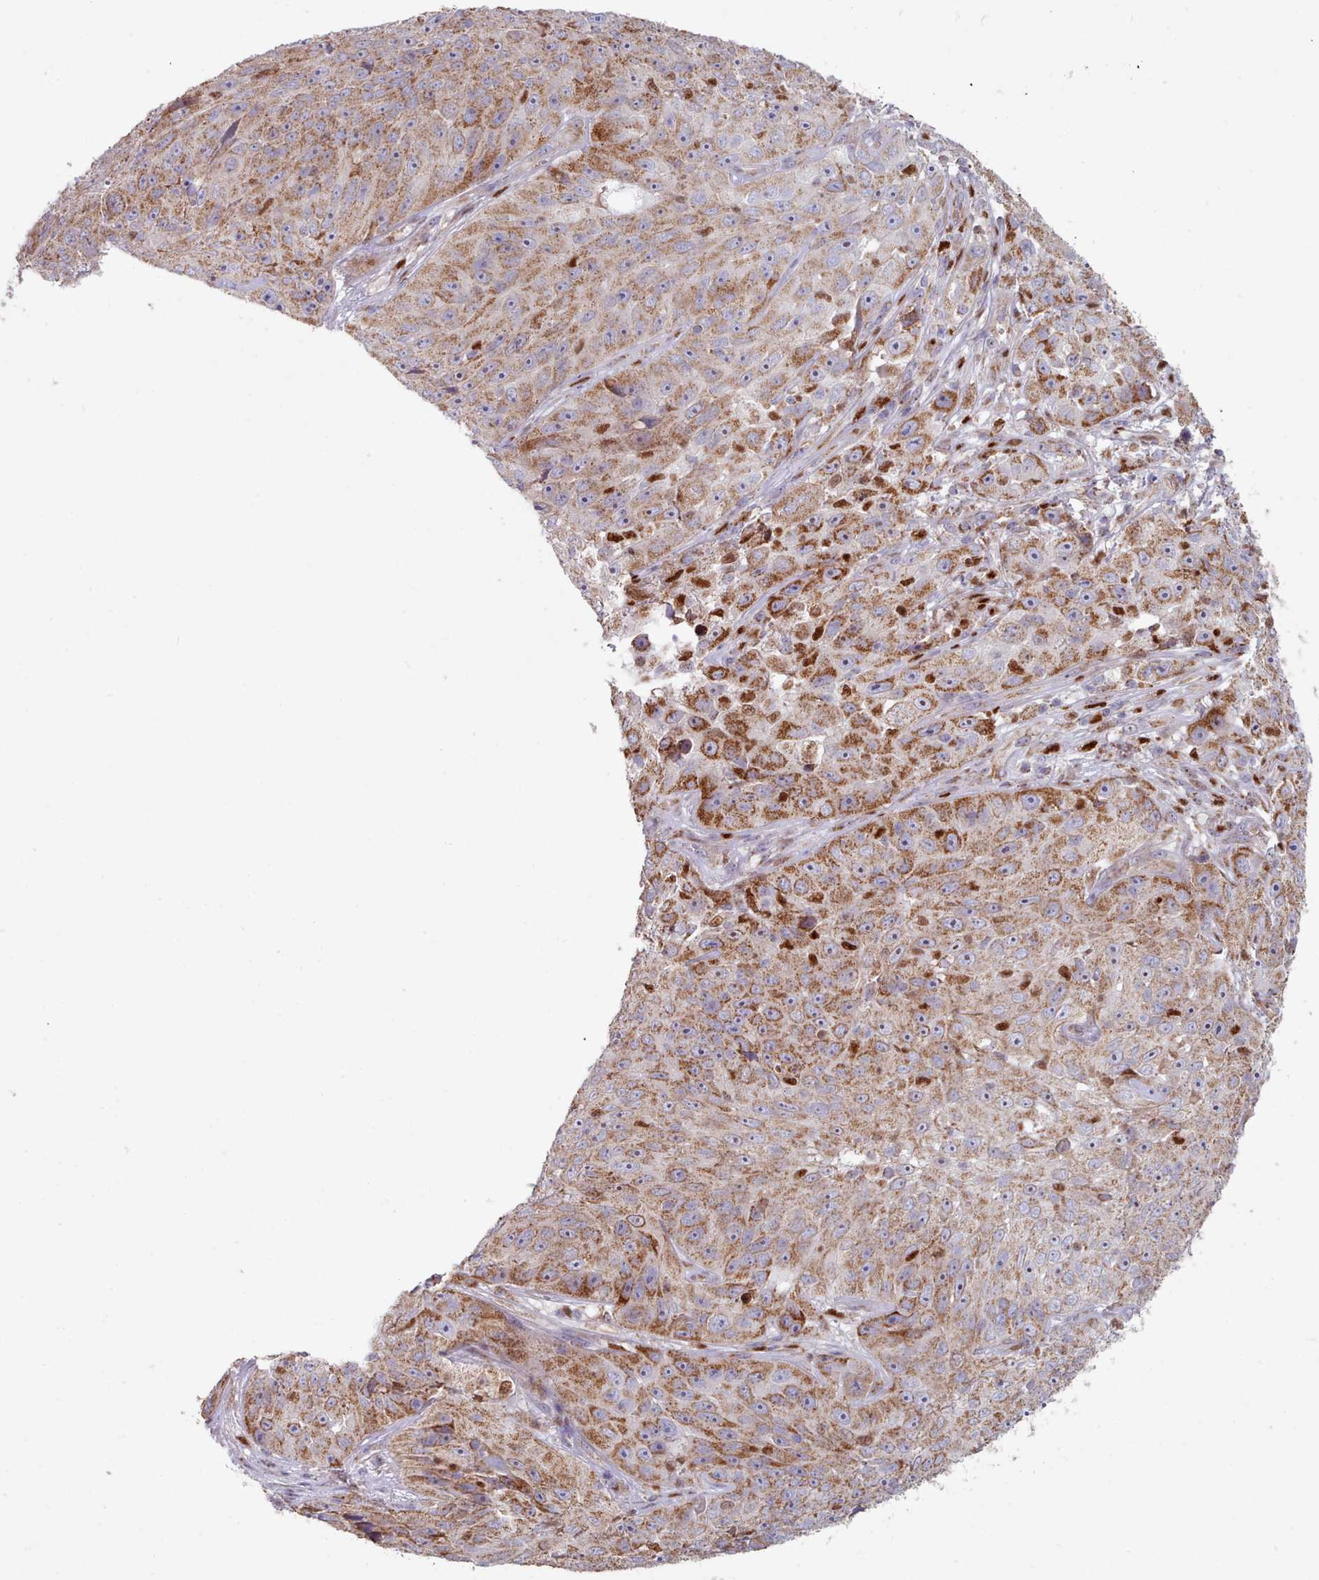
{"staining": {"intensity": "moderate", "quantity": ">75%", "location": "cytoplasmic/membranous"}, "tissue": "skin cancer", "cell_type": "Tumor cells", "image_type": "cancer", "snomed": [{"axis": "morphology", "description": "Squamous cell carcinoma, NOS"}, {"axis": "topography", "description": "Skin"}], "caption": "Protein staining of skin squamous cell carcinoma tissue displays moderate cytoplasmic/membranous positivity in approximately >75% of tumor cells.", "gene": "HSDL2", "patient": {"sex": "female", "age": 87}}